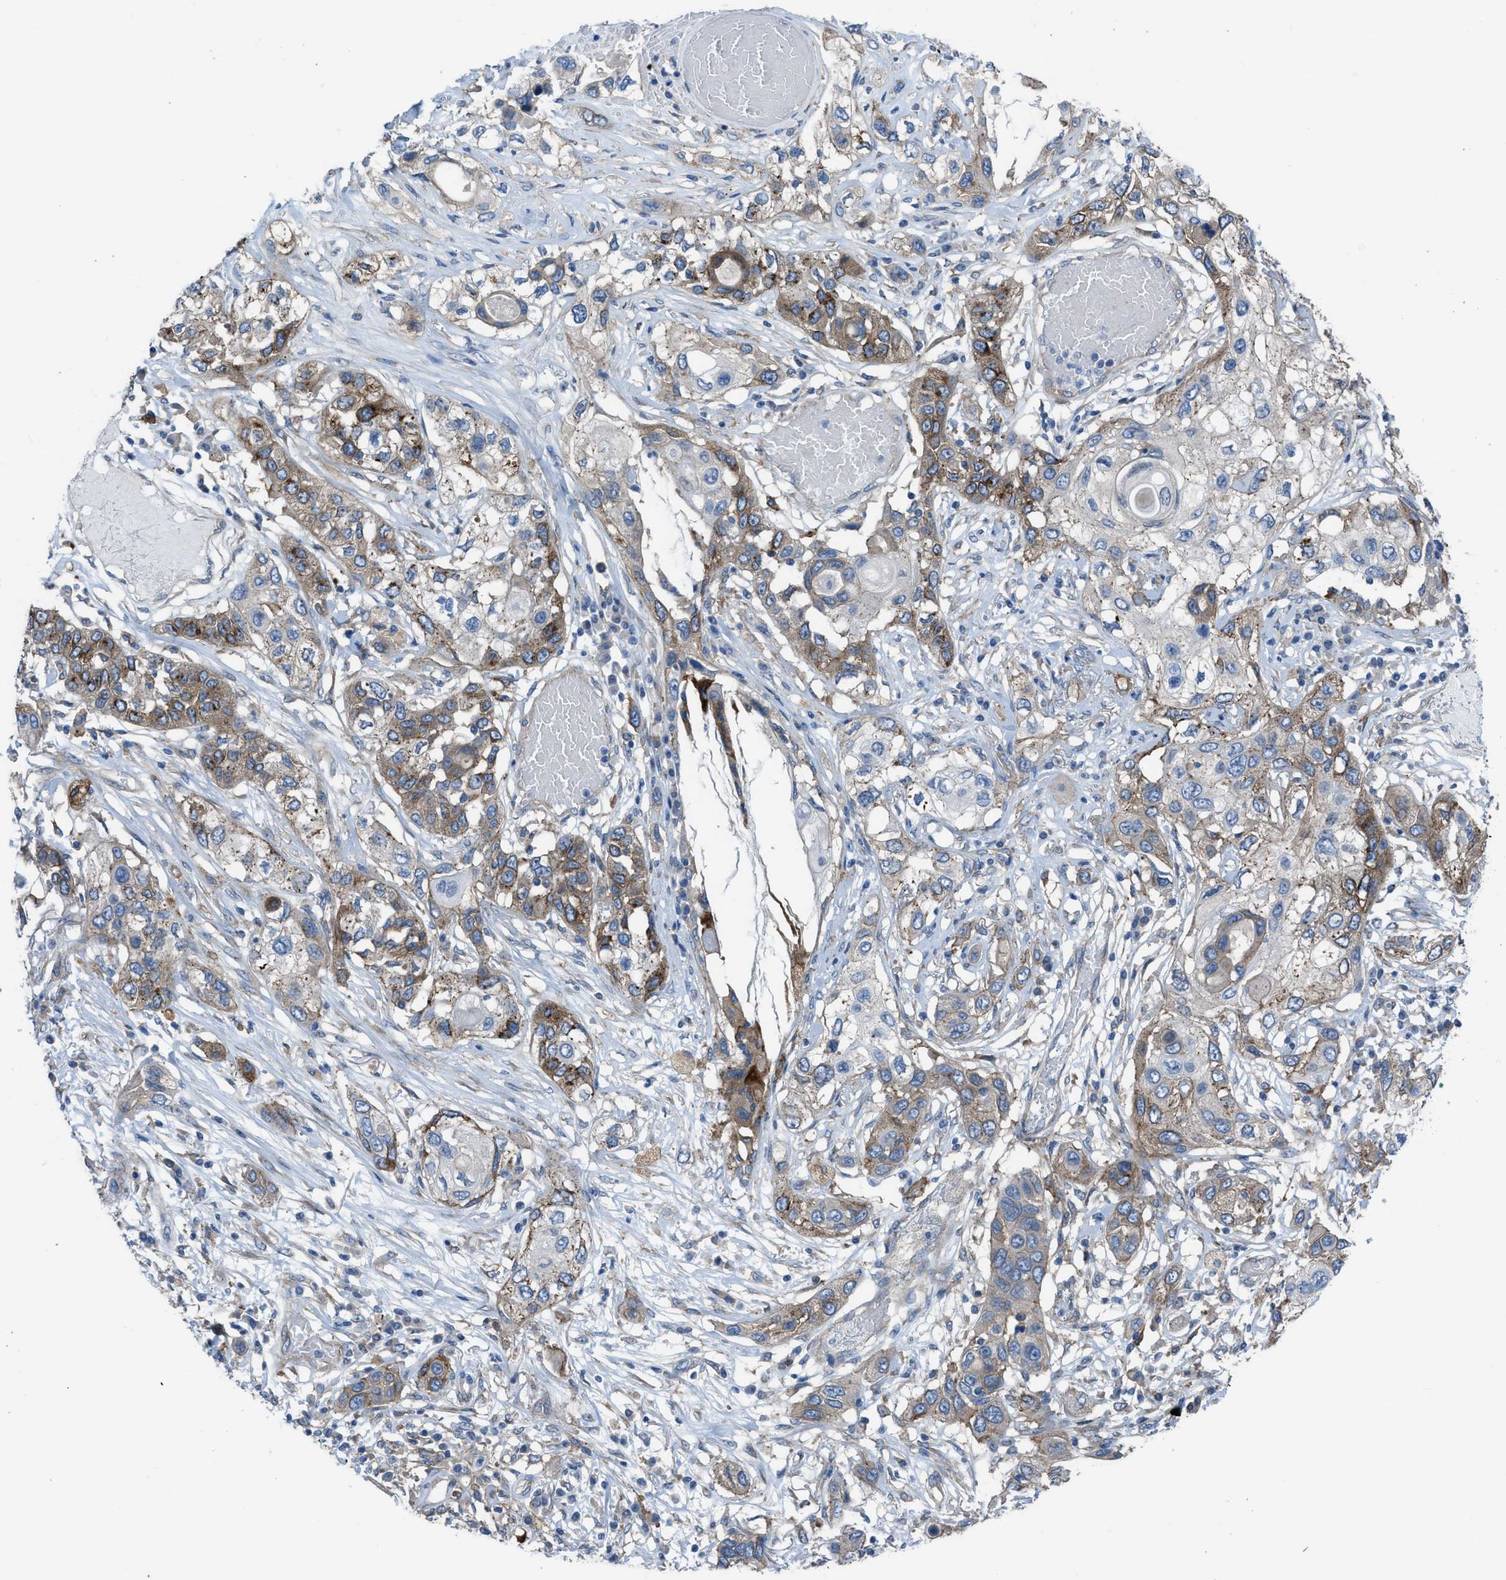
{"staining": {"intensity": "moderate", "quantity": ">75%", "location": "cytoplasmic/membranous"}, "tissue": "lung cancer", "cell_type": "Tumor cells", "image_type": "cancer", "snomed": [{"axis": "morphology", "description": "Squamous cell carcinoma, NOS"}, {"axis": "topography", "description": "Lung"}], "caption": "Lung cancer (squamous cell carcinoma) stained with a brown dye shows moderate cytoplasmic/membranous positive staining in approximately >75% of tumor cells.", "gene": "EGFR", "patient": {"sex": "male", "age": 71}}